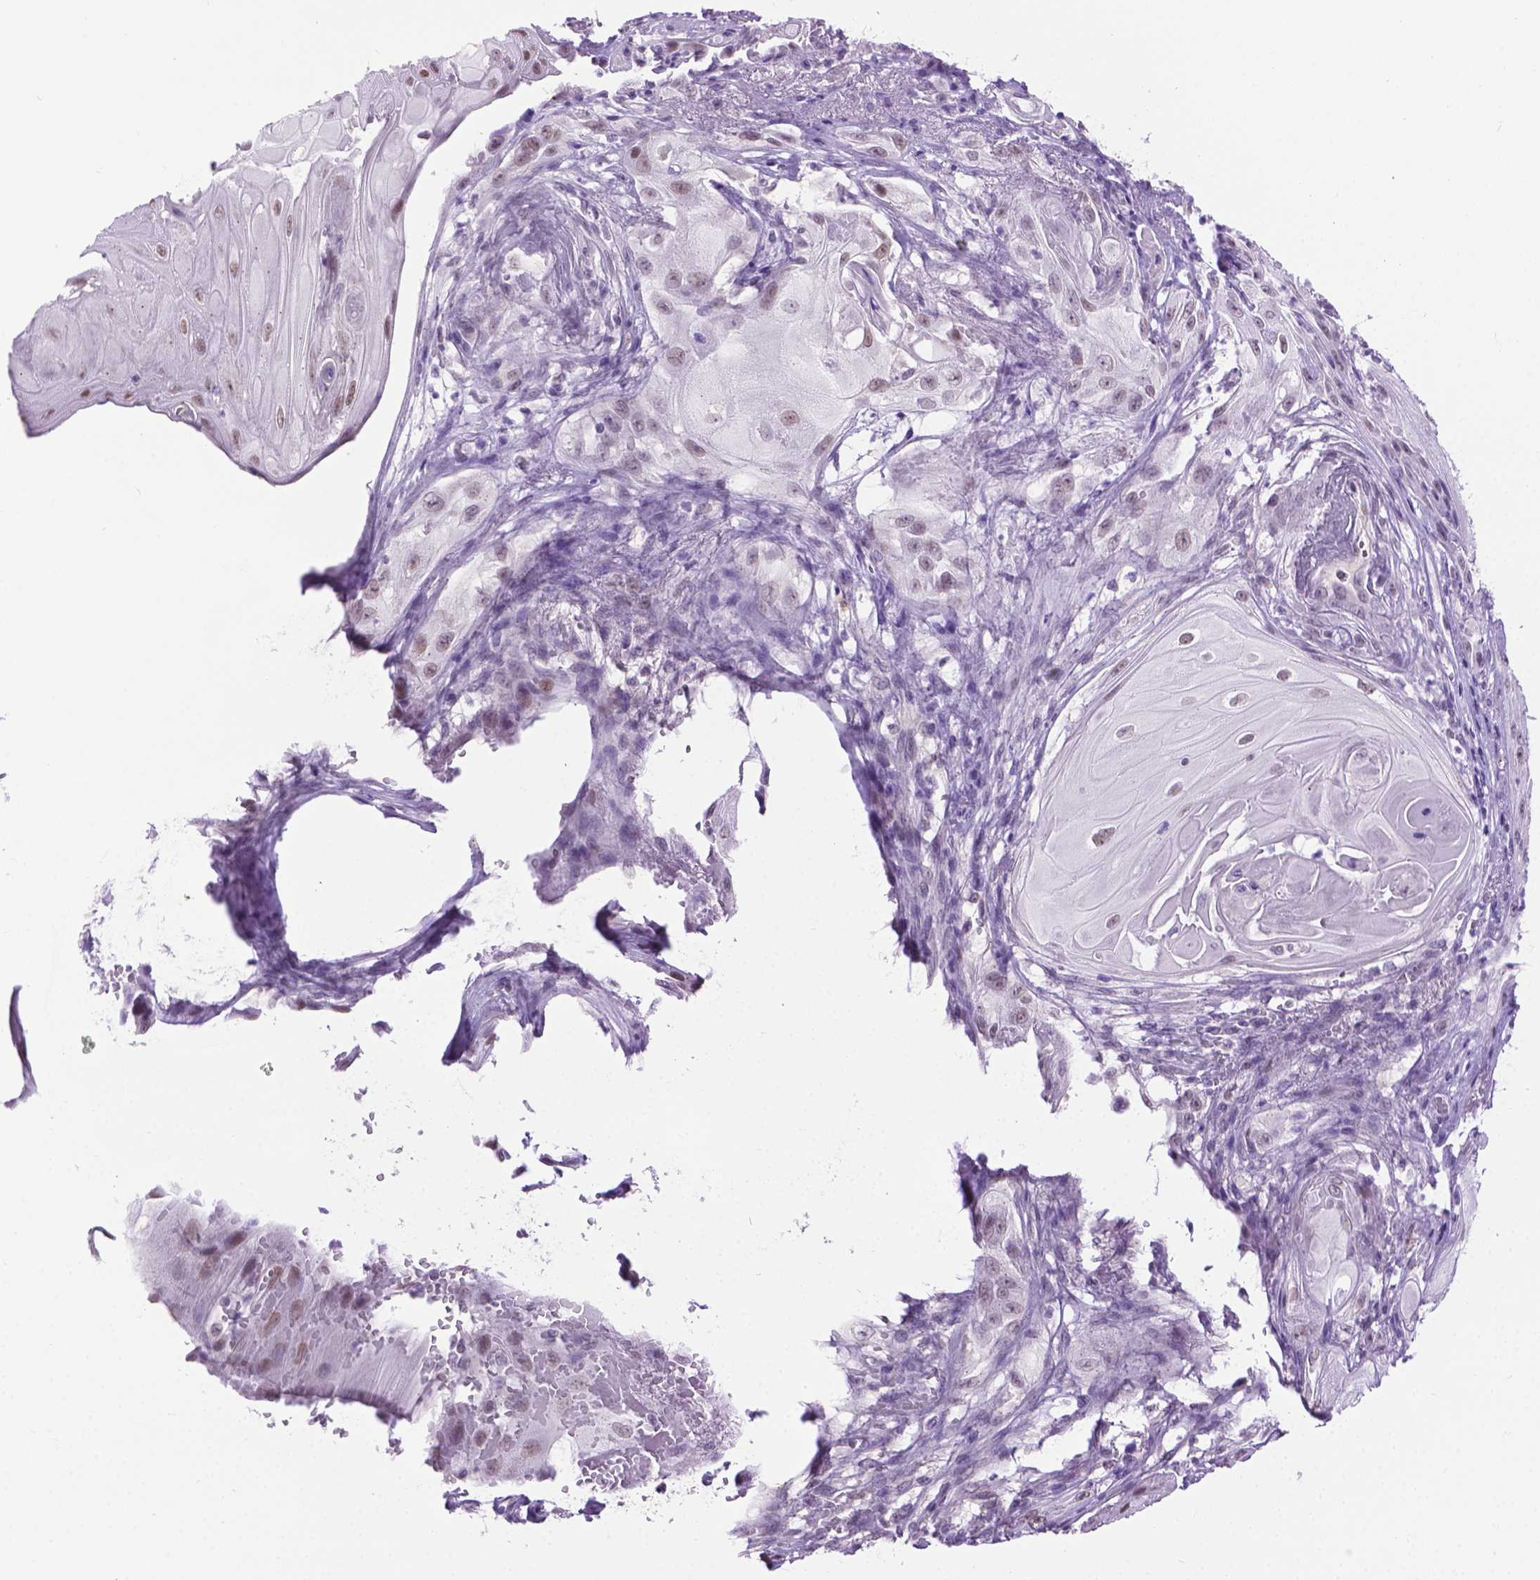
{"staining": {"intensity": "weak", "quantity": "25%-75%", "location": "nuclear"}, "tissue": "skin cancer", "cell_type": "Tumor cells", "image_type": "cancer", "snomed": [{"axis": "morphology", "description": "Squamous cell carcinoma, NOS"}, {"axis": "topography", "description": "Skin"}], "caption": "Skin squamous cell carcinoma was stained to show a protein in brown. There is low levels of weak nuclear positivity in approximately 25%-75% of tumor cells.", "gene": "ABI2", "patient": {"sex": "male", "age": 62}}